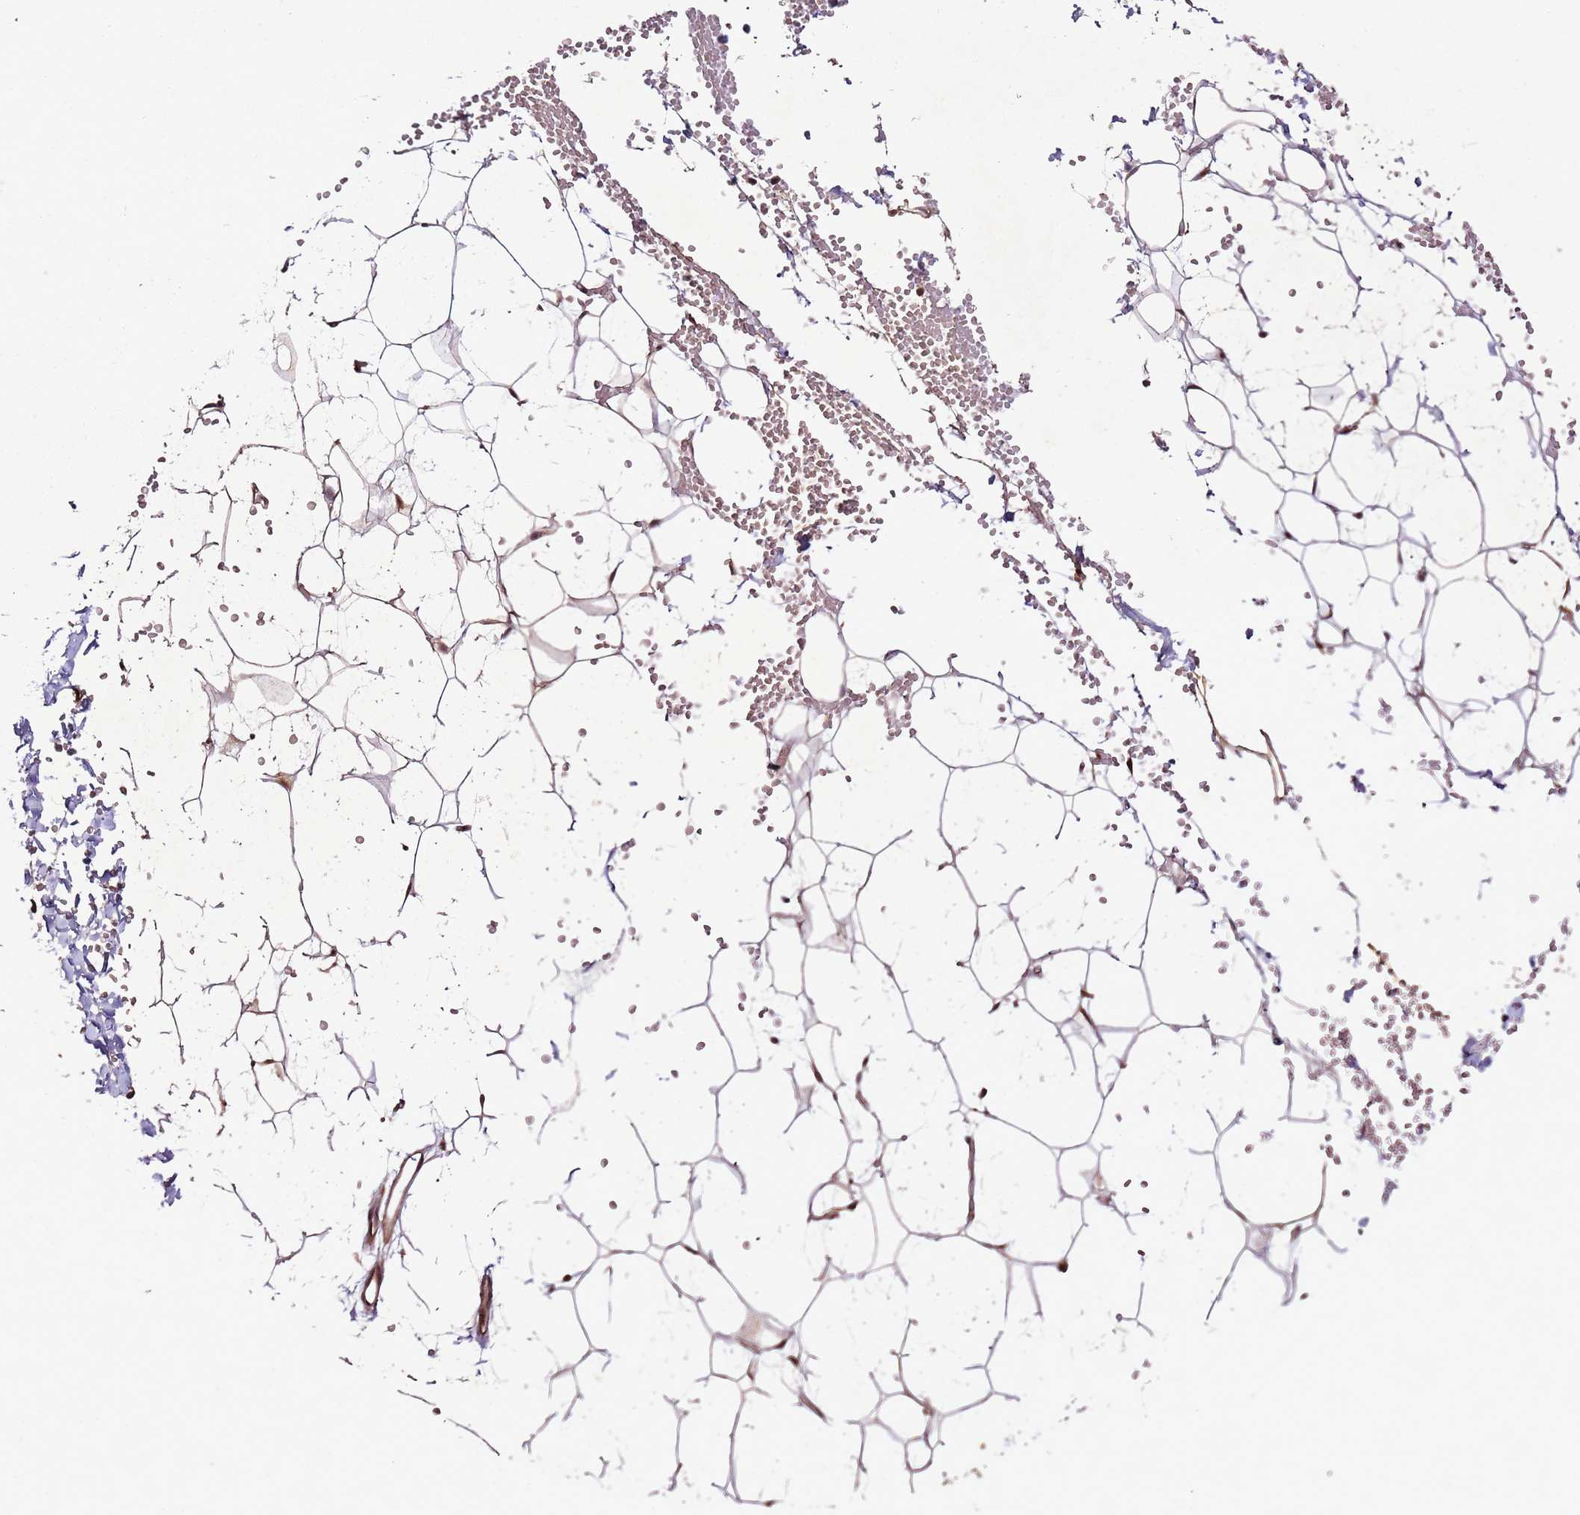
{"staining": {"intensity": "moderate", "quantity": ">75%", "location": "nuclear"}, "tissue": "adipose tissue", "cell_type": "Adipocytes", "image_type": "normal", "snomed": [{"axis": "morphology", "description": "Normal tissue, NOS"}, {"axis": "topography", "description": "Breast"}], "caption": "DAB immunohistochemical staining of unremarkable human adipose tissue demonstrates moderate nuclear protein expression in approximately >75% of adipocytes.", "gene": "PTMA", "patient": {"sex": "female", "age": 23}}